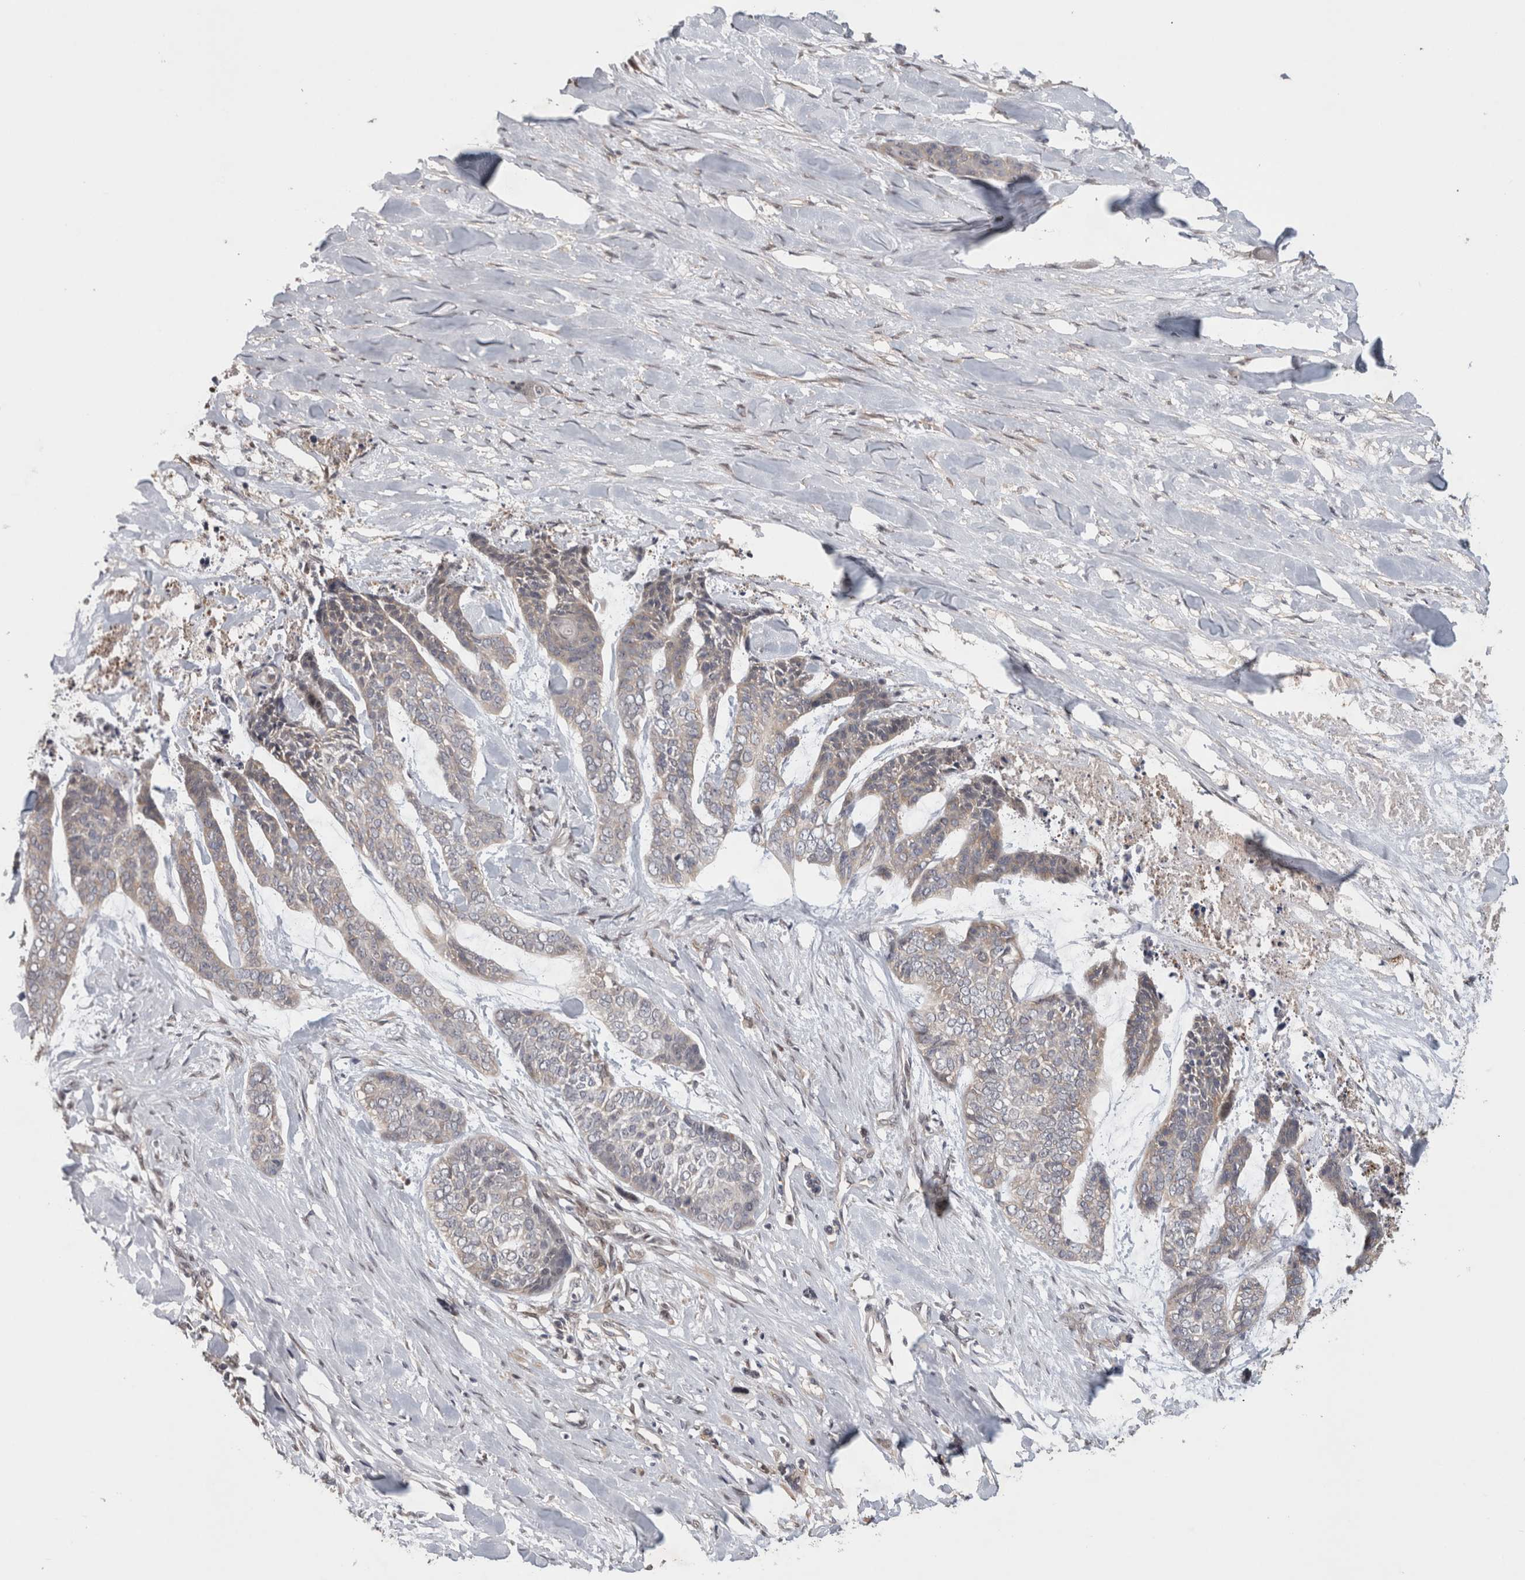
{"staining": {"intensity": "negative", "quantity": "none", "location": "none"}, "tissue": "skin cancer", "cell_type": "Tumor cells", "image_type": "cancer", "snomed": [{"axis": "morphology", "description": "Basal cell carcinoma"}, {"axis": "topography", "description": "Skin"}], "caption": "A micrograph of human skin basal cell carcinoma is negative for staining in tumor cells.", "gene": "PIGP", "patient": {"sex": "female", "age": 64}}